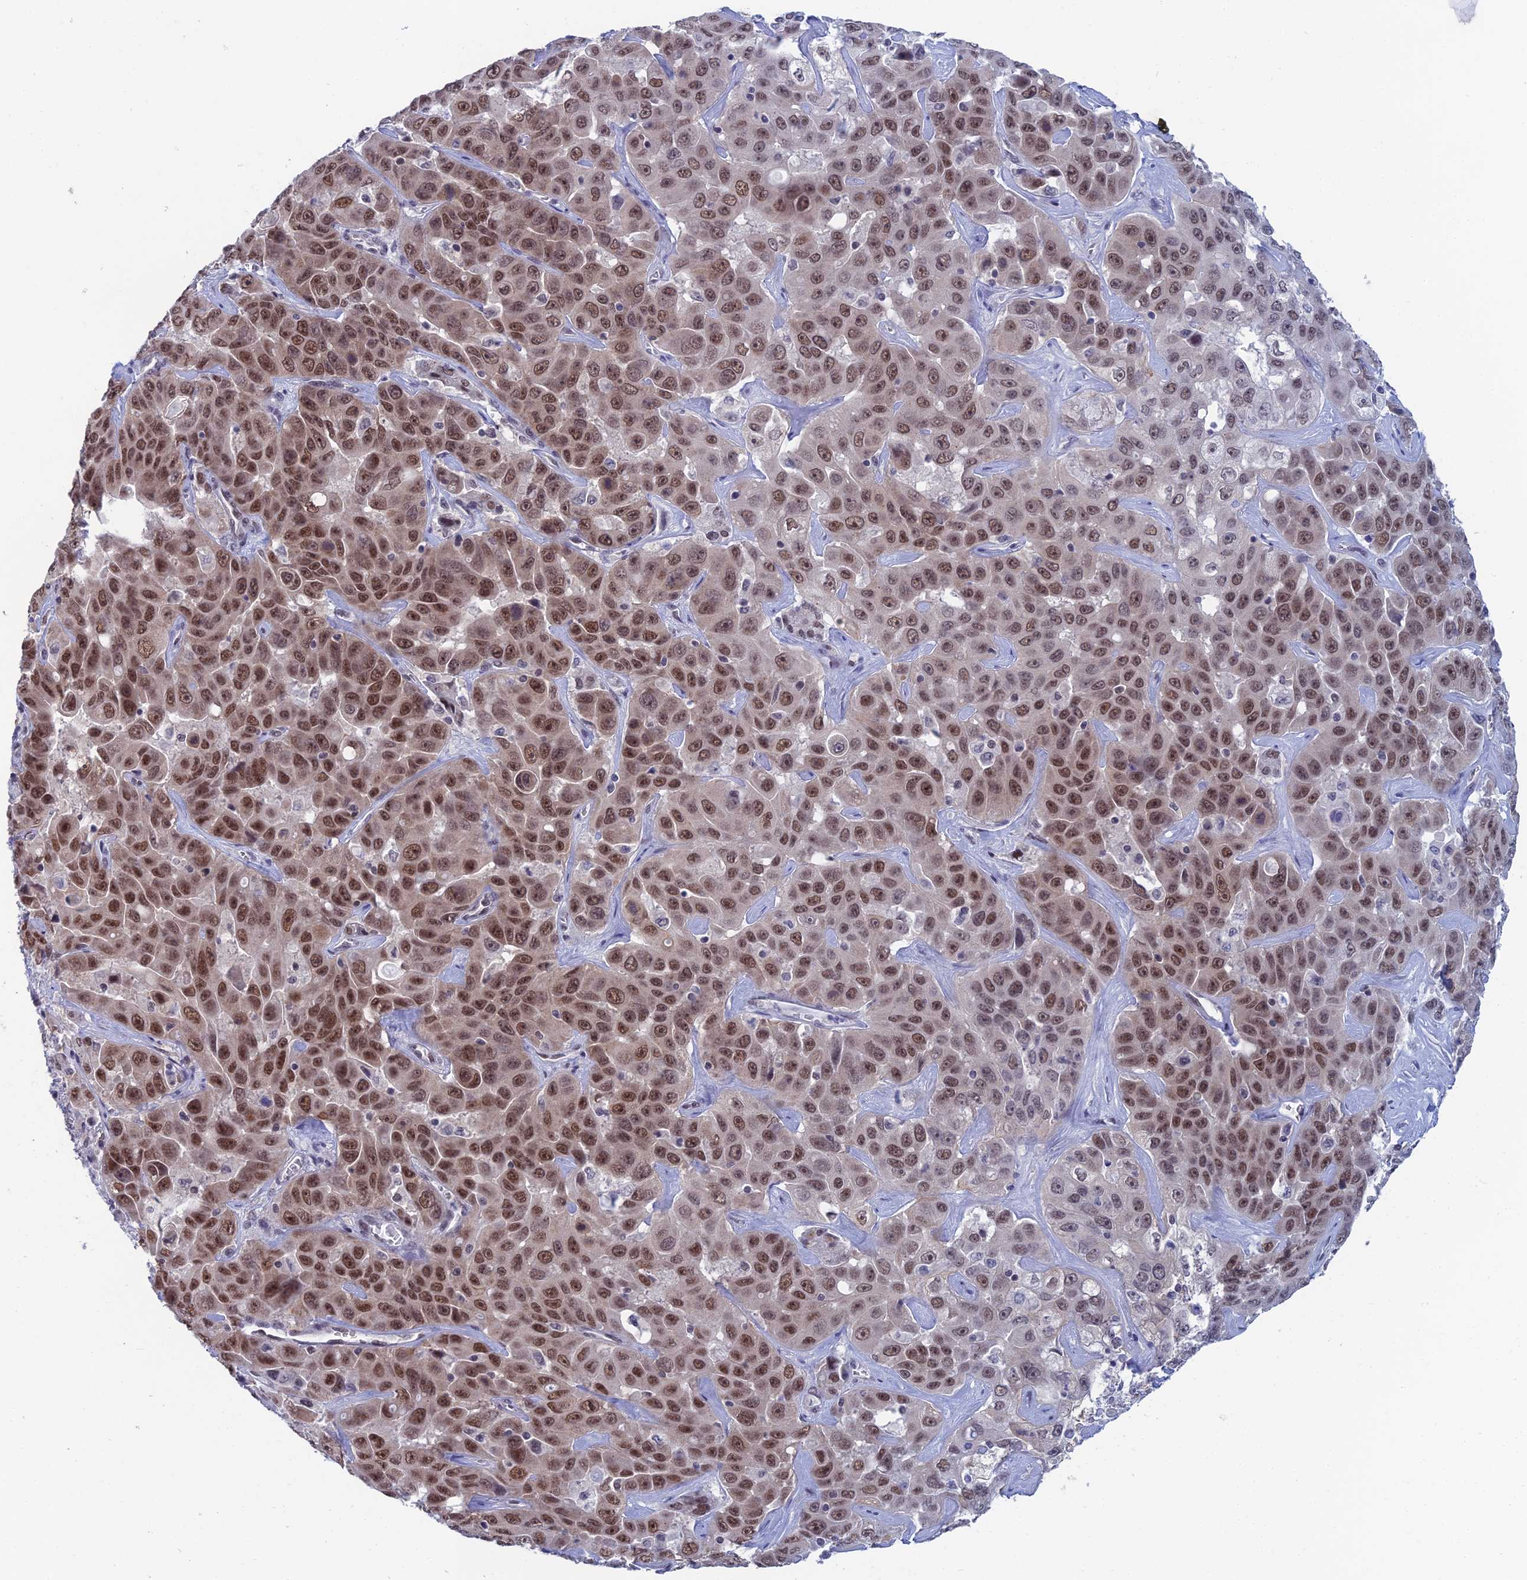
{"staining": {"intensity": "moderate", "quantity": ">75%", "location": "nuclear"}, "tissue": "liver cancer", "cell_type": "Tumor cells", "image_type": "cancer", "snomed": [{"axis": "morphology", "description": "Cholangiocarcinoma"}, {"axis": "topography", "description": "Liver"}], "caption": "Cholangiocarcinoma (liver) stained with immunohistochemistry (IHC) exhibits moderate nuclear positivity in about >75% of tumor cells.", "gene": "NABP2", "patient": {"sex": "female", "age": 52}}